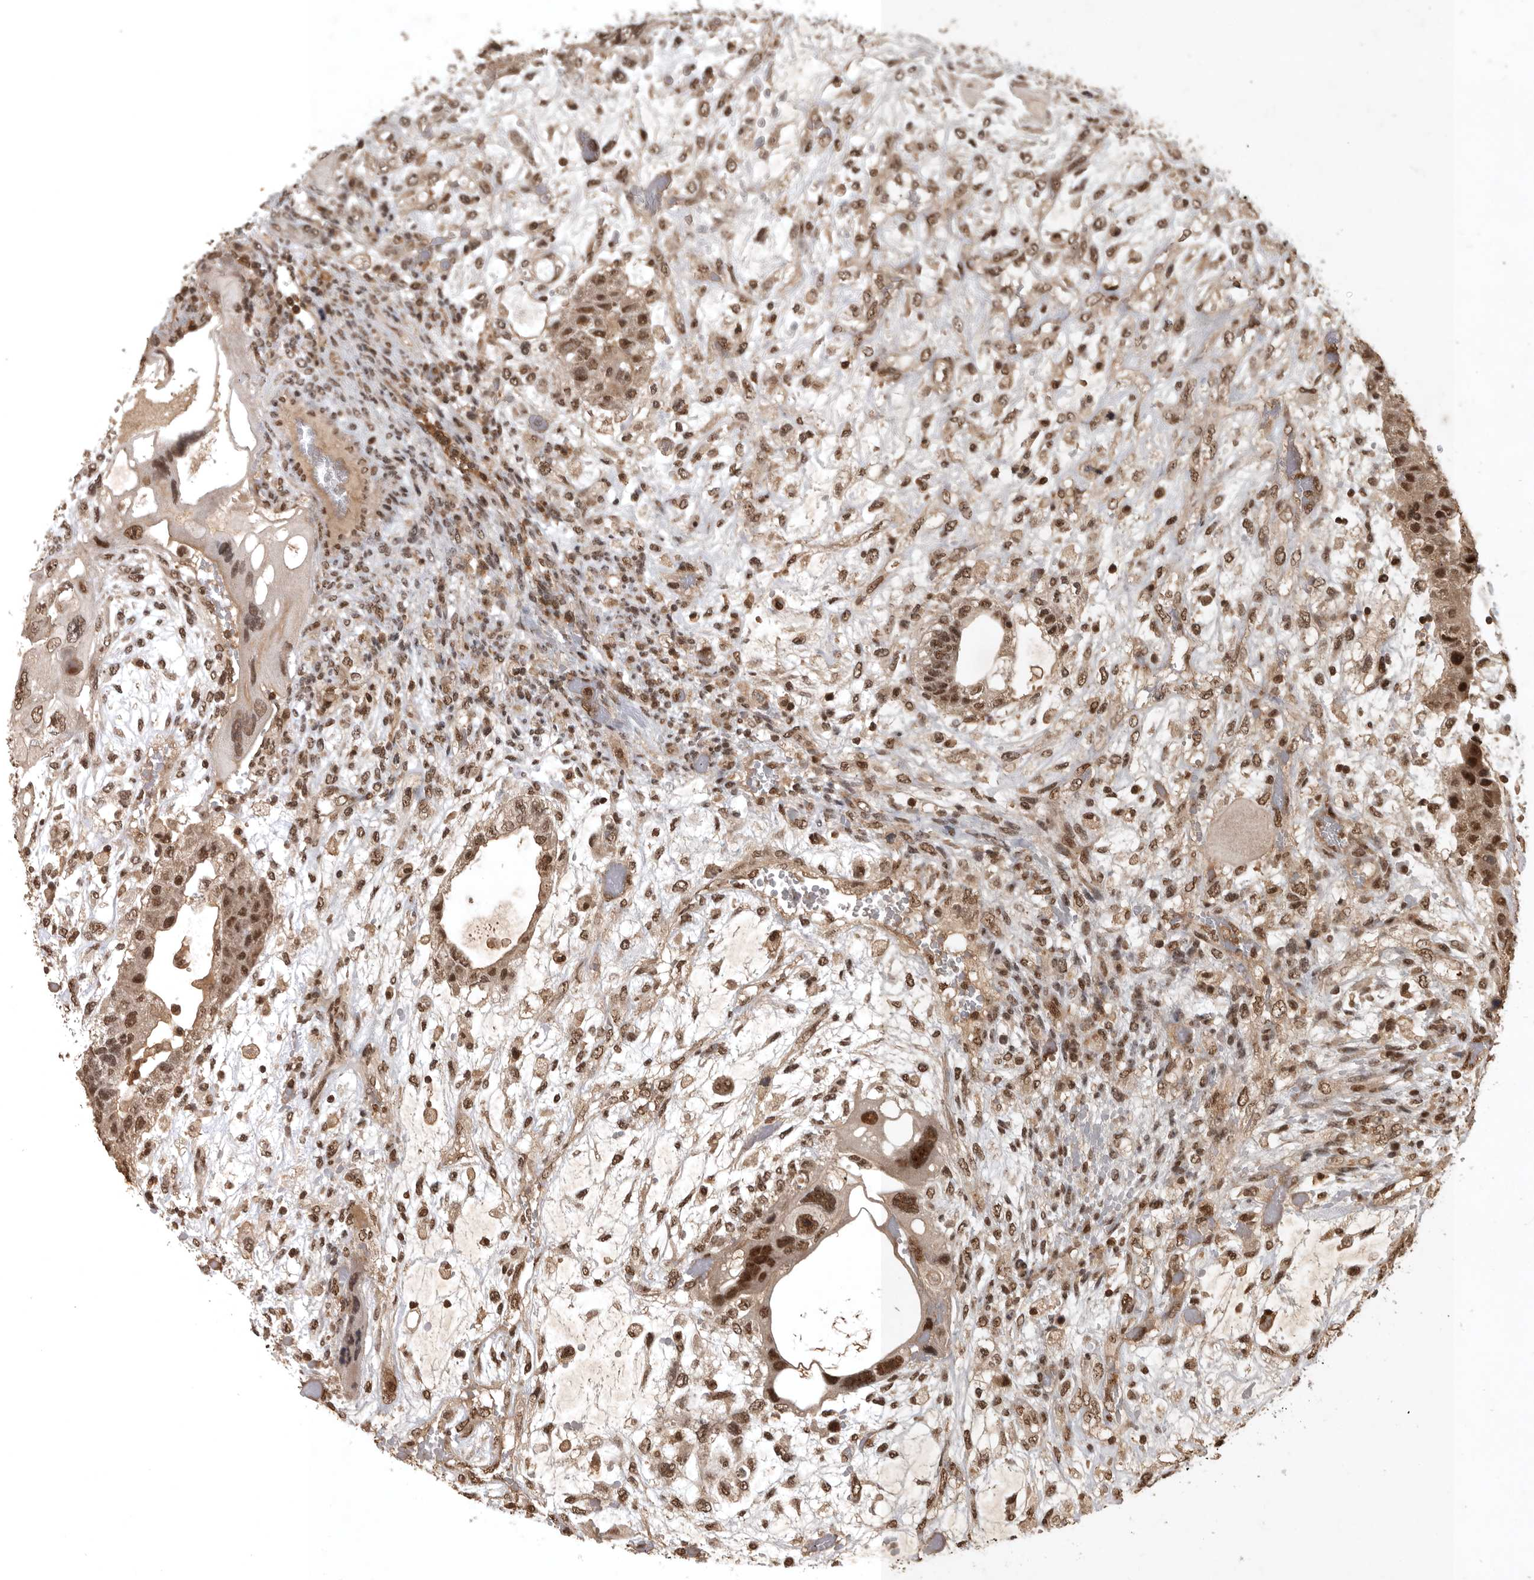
{"staining": {"intensity": "strong", "quantity": ">75%", "location": "nuclear"}, "tissue": "testis cancer", "cell_type": "Tumor cells", "image_type": "cancer", "snomed": [{"axis": "morphology", "description": "Carcinoma, Embryonal, NOS"}, {"axis": "topography", "description": "Testis"}], "caption": "A brown stain highlights strong nuclear expression of a protein in human testis cancer (embryonal carcinoma) tumor cells.", "gene": "CBLL1", "patient": {"sex": "male", "age": 36}}